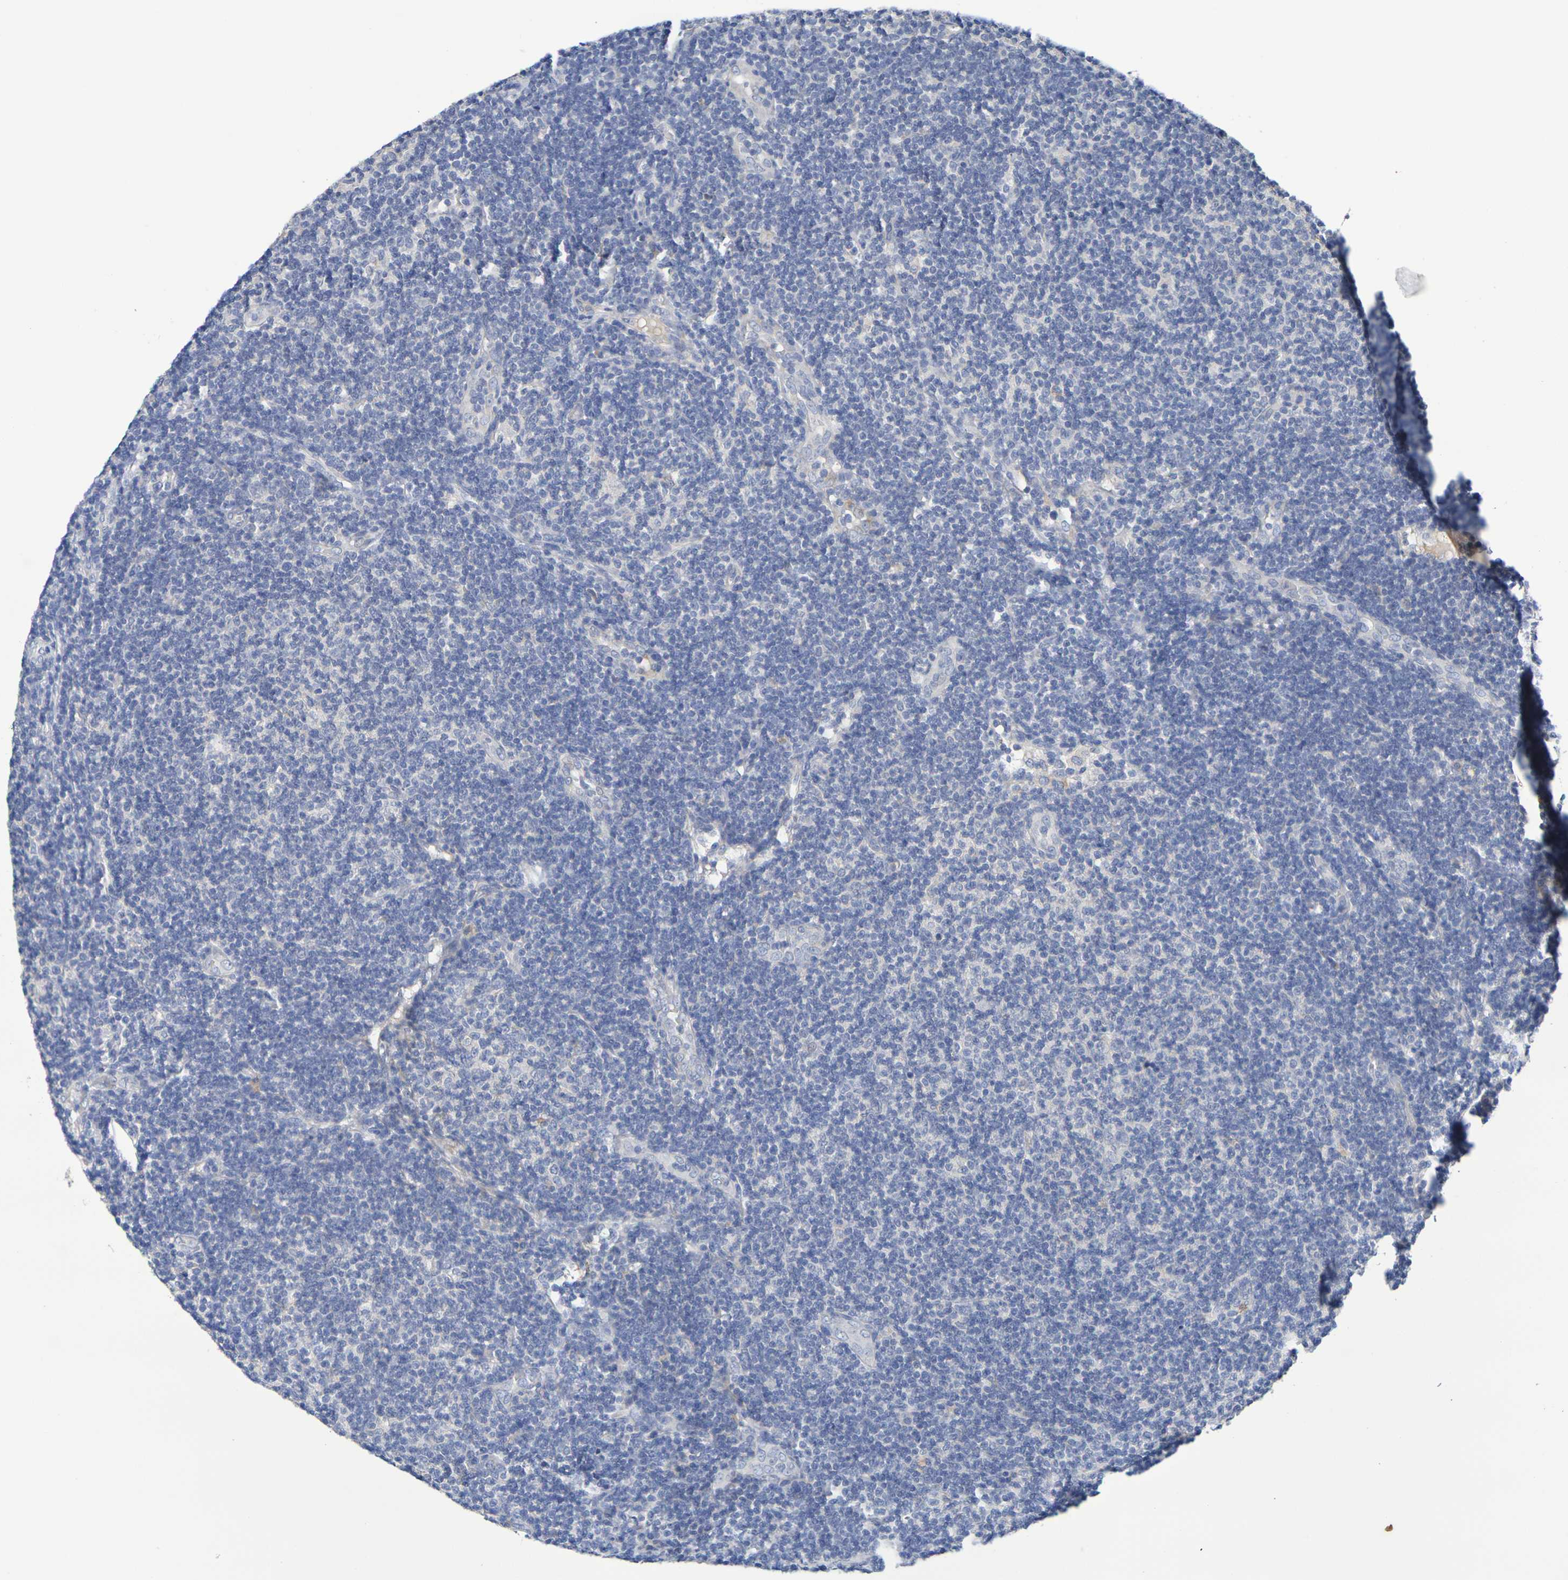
{"staining": {"intensity": "negative", "quantity": "none", "location": "none"}, "tissue": "lymphoma", "cell_type": "Tumor cells", "image_type": "cancer", "snomed": [{"axis": "morphology", "description": "Malignant lymphoma, non-Hodgkin's type, Low grade"}, {"axis": "topography", "description": "Lymph node"}], "caption": "High power microscopy histopathology image of an IHC image of lymphoma, revealing no significant staining in tumor cells.", "gene": "SDC4", "patient": {"sex": "male", "age": 83}}